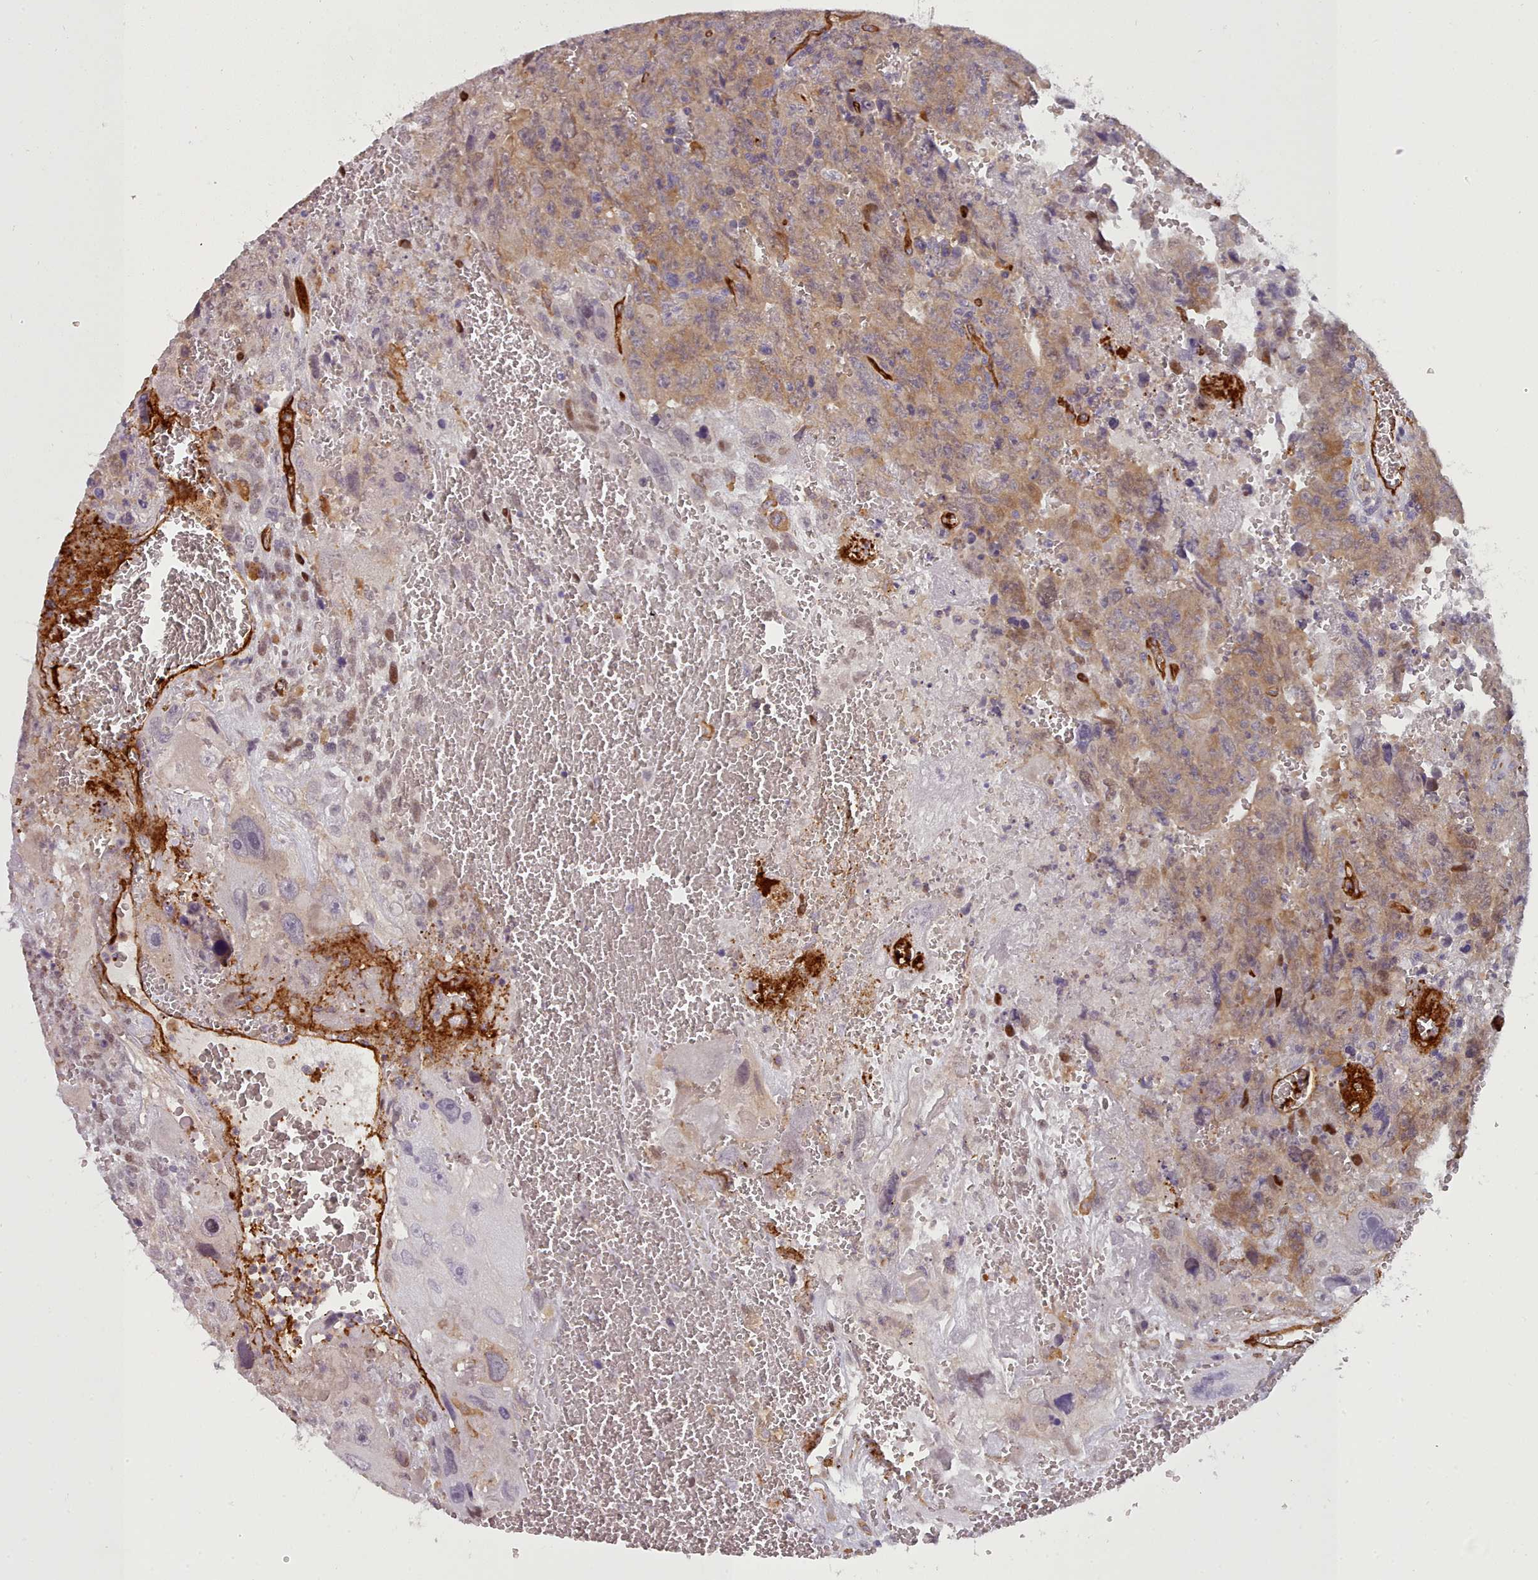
{"staining": {"intensity": "moderate", "quantity": "25%-75%", "location": "cytoplasmic/membranous"}, "tissue": "testis cancer", "cell_type": "Tumor cells", "image_type": "cancer", "snomed": [{"axis": "morphology", "description": "Carcinoma, Embryonal, NOS"}, {"axis": "topography", "description": "Testis"}], "caption": "Approximately 25%-75% of tumor cells in embryonal carcinoma (testis) exhibit moderate cytoplasmic/membranous protein expression as visualized by brown immunohistochemical staining.", "gene": "CD300LF", "patient": {"sex": "male", "age": 28}}